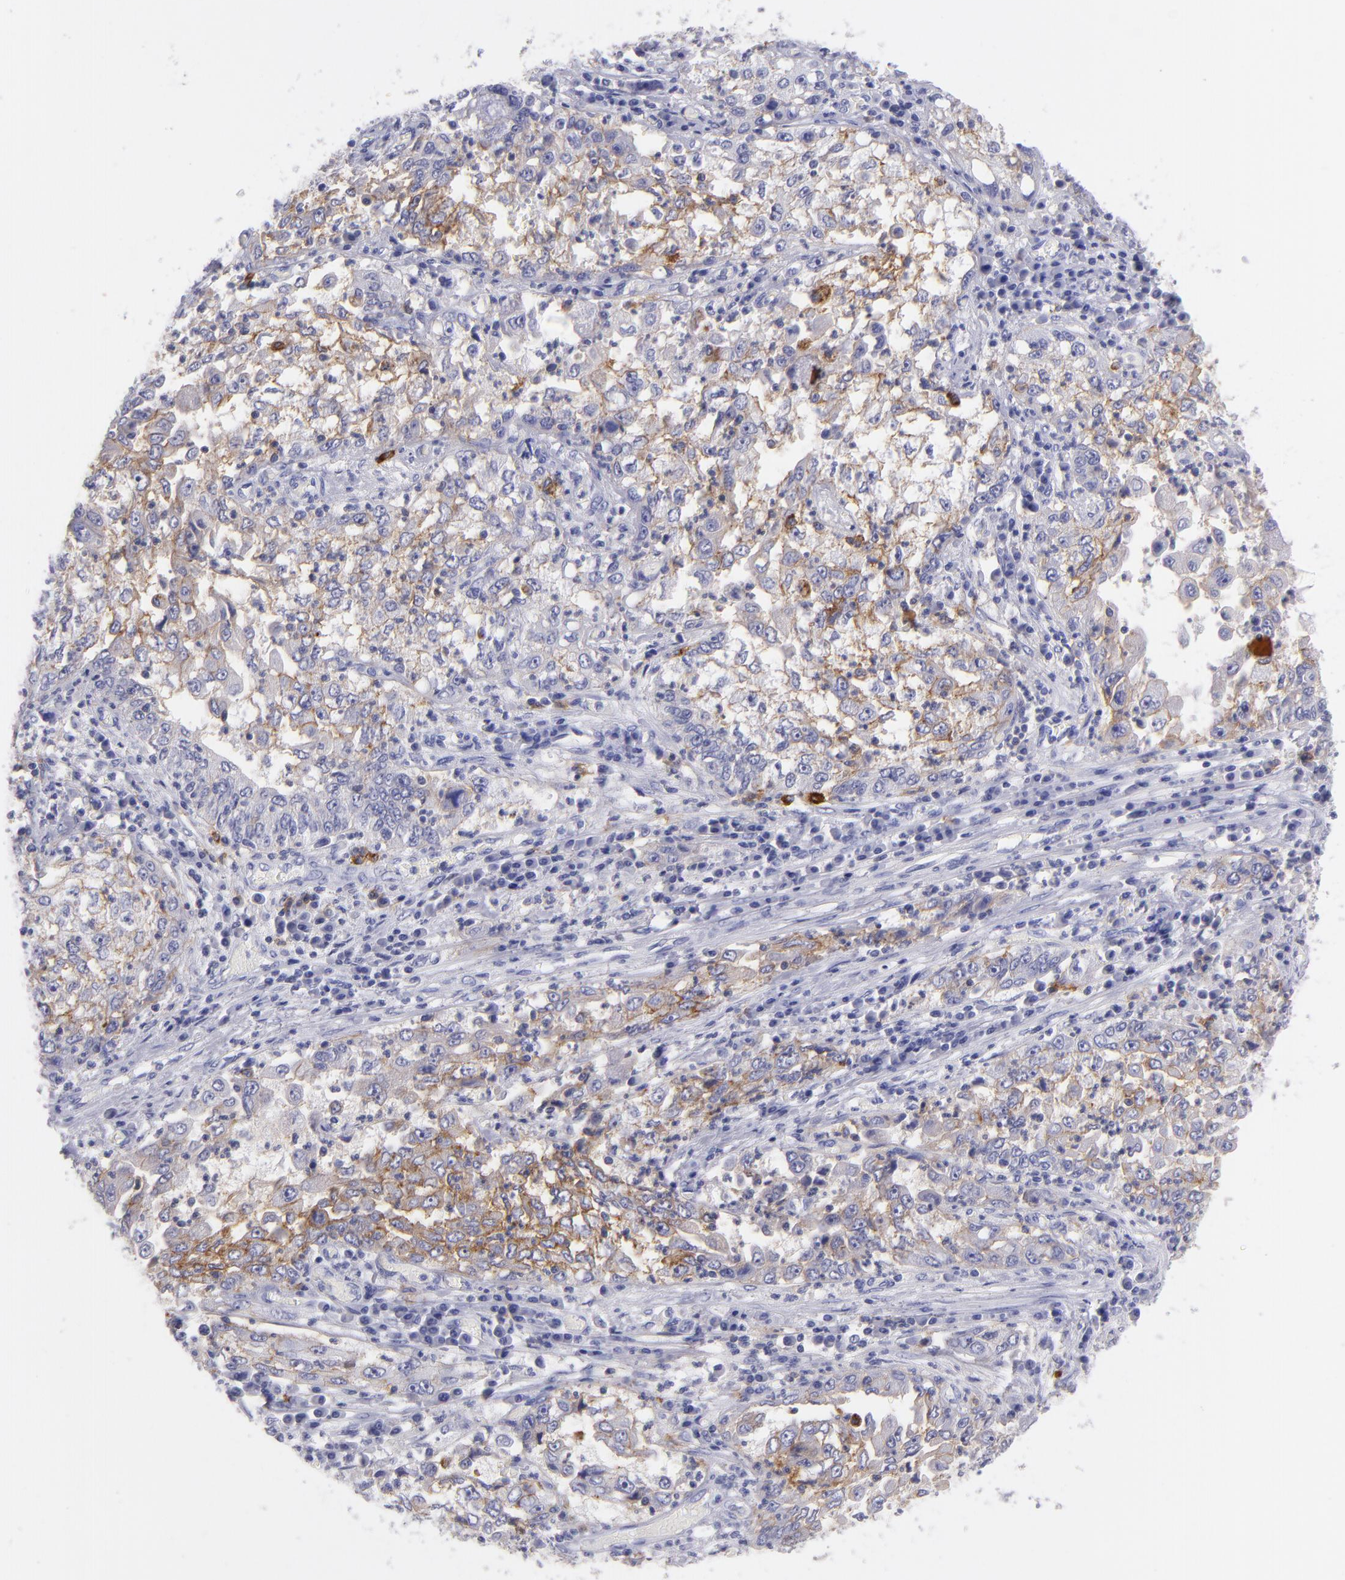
{"staining": {"intensity": "moderate", "quantity": "25%-75%", "location": "cytoplasmic/membranous"}, "tissue": "cervical cancer", "cell_type": "Tumor cells", "image_type": "cancer", "snomed": [{"axis": "morphology", "description": "Squamous cell carcinoma, NOS"}, {"axis": "topography", "description": "Cervix"}], "caption": "Human cervical cancer stained with a brown dye displays moderate cytoplasmic/membranous positive staining in about 25%-75% of tumor cells.", "gene": "CD82", "patient": {"sex": "female", "age": 36}}